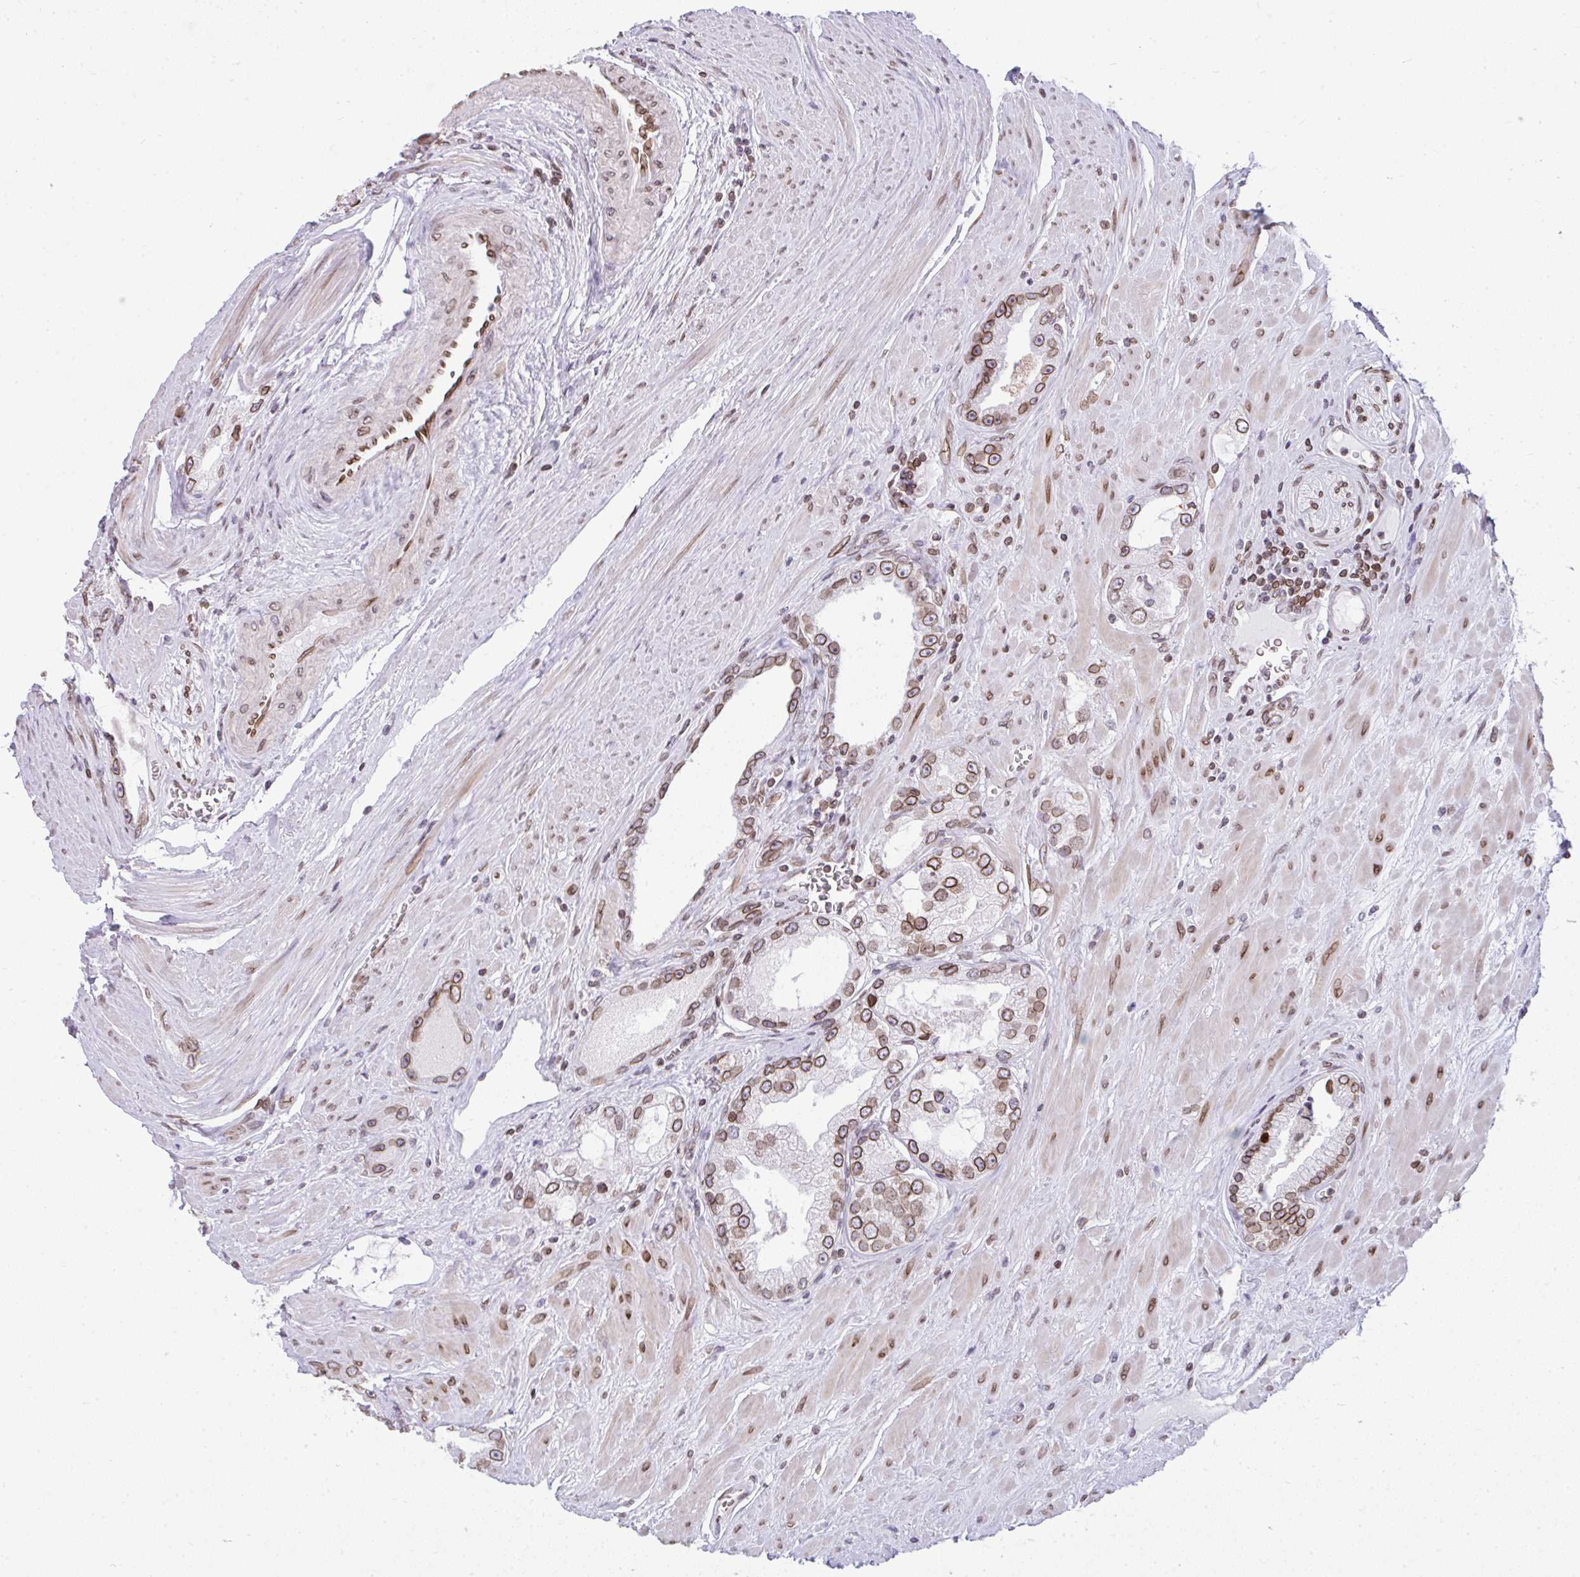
{"staining": {"intensity": "moderate", "quantity": ">75%", "location": "cytoplasmic/membranous,nuclear"}, "tissue": "prostate cancer", "cell_type": "Tumor cells", "image_type": "cancer", "snomed": [{"axis": "morphology", "description": "Adenocarcinoma, High grade"}, {"axis": "topography", "description": "Prostate"}], "caption": "Prostate adenocarcinoma (high-grade) stained with DAB IHC displays medium levels of moderate cytoplasmic/membranous and nuclear expression in about >75% of tumor cells. (DAB (3,3'-diaminobenzidine) = brown stain, brightfield microscopy at high magnification).", "gene": "LMNB2", "patient": {"sex": "male", "age": 66}}